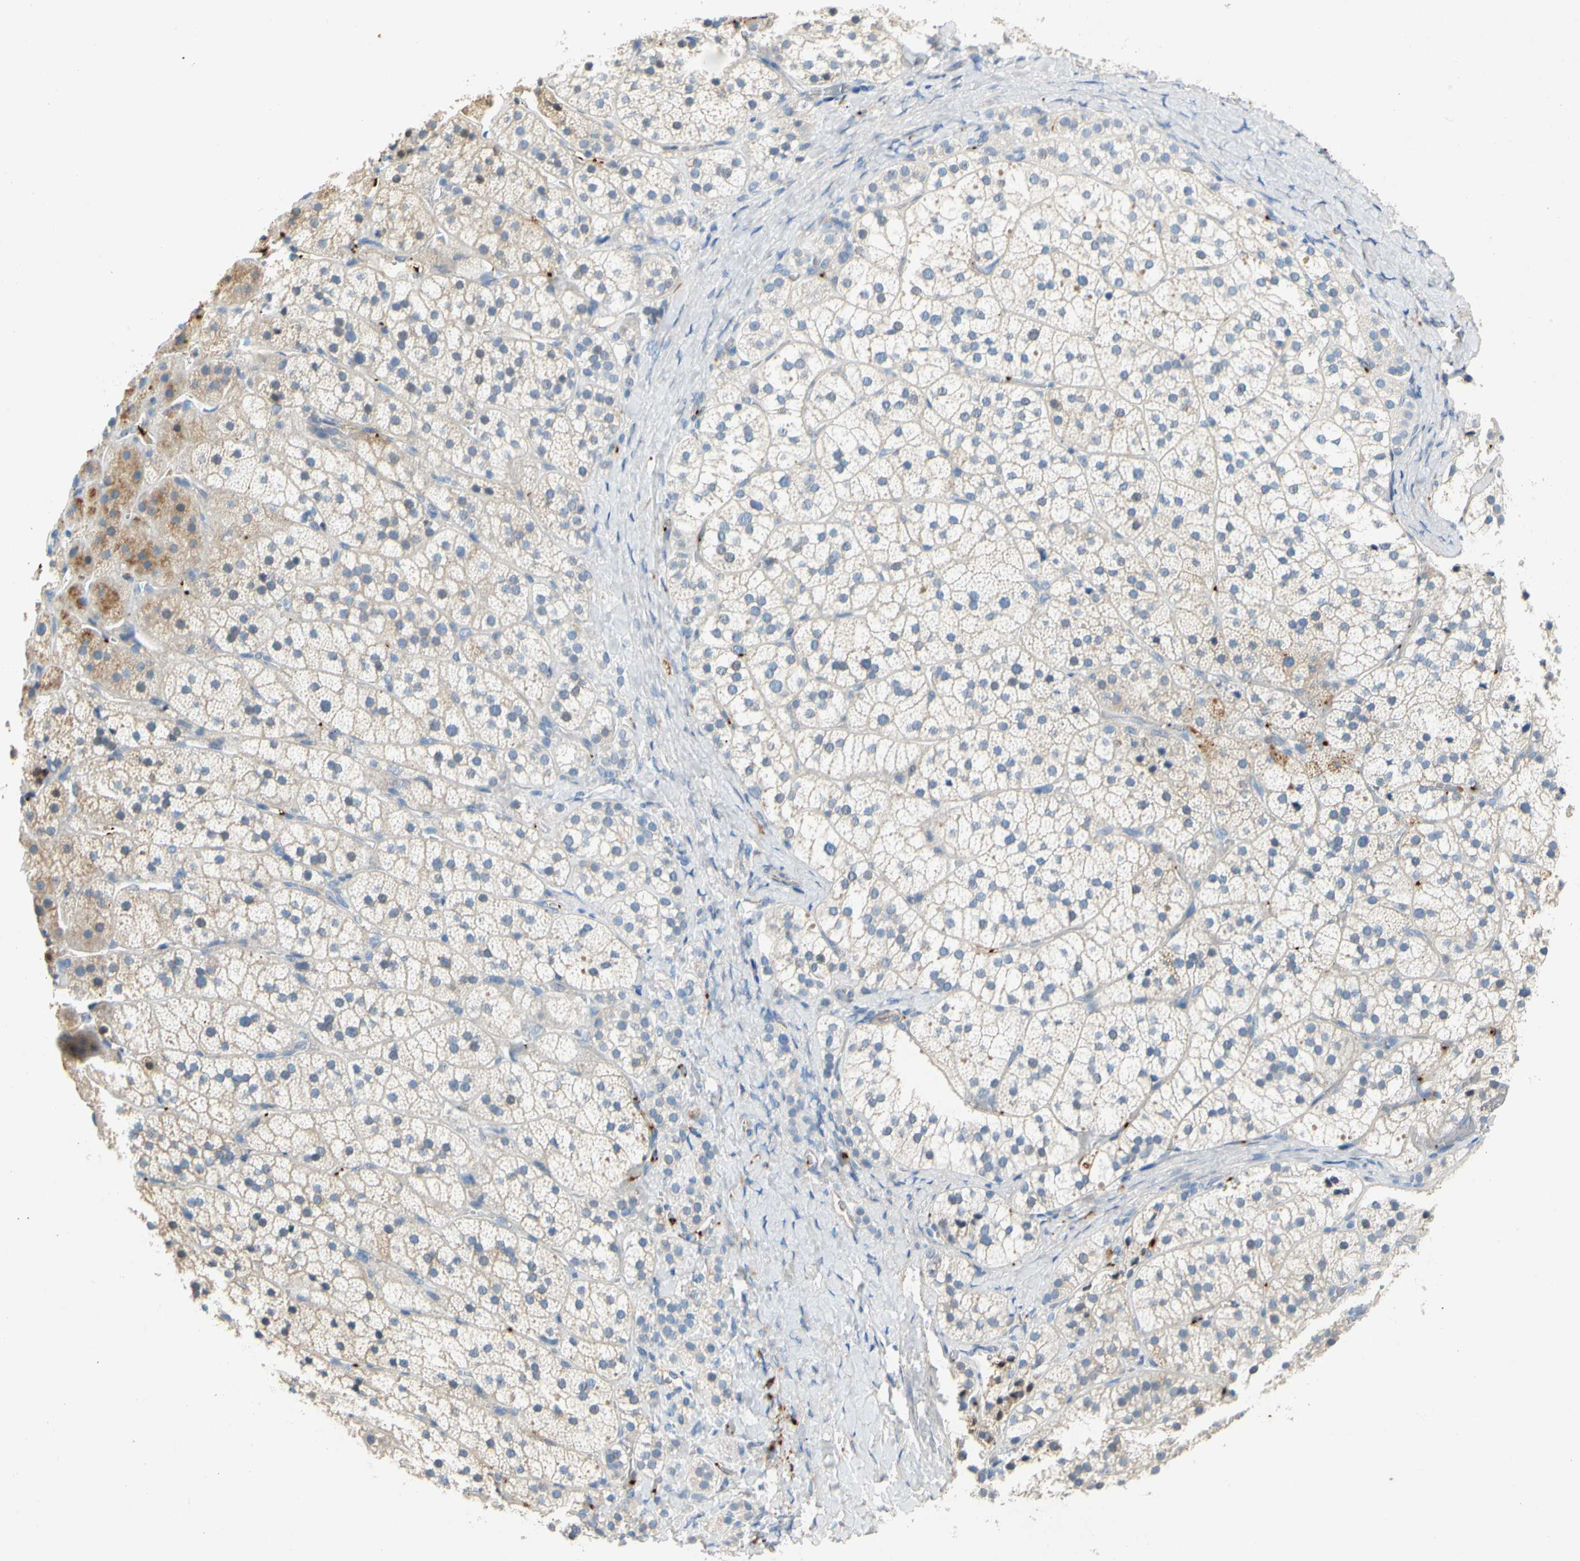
{"staining": {"intensity": "moderate", "quantity": "<25%", "location": "cytoplasmic/membranous"}, "tissue": "adrenal gland", "cell_type": "Glandular cells", "image_type": "normal", "snomed": [{"axis": "morphology", "description": "Normal tissue, NOS"}, {"axis": "topography", "description": "Adrenal gland"}], "caption": "Immunohistochemistry (IHC) image of normal adrenal gland stained for a protein (brown), which reveals low levels of moderate cytoplasmic/membranous positivity in about <25% of glandular cells.", "gene": "ENSG00000288796", "patient": {"sex": "female", "age": 44}}